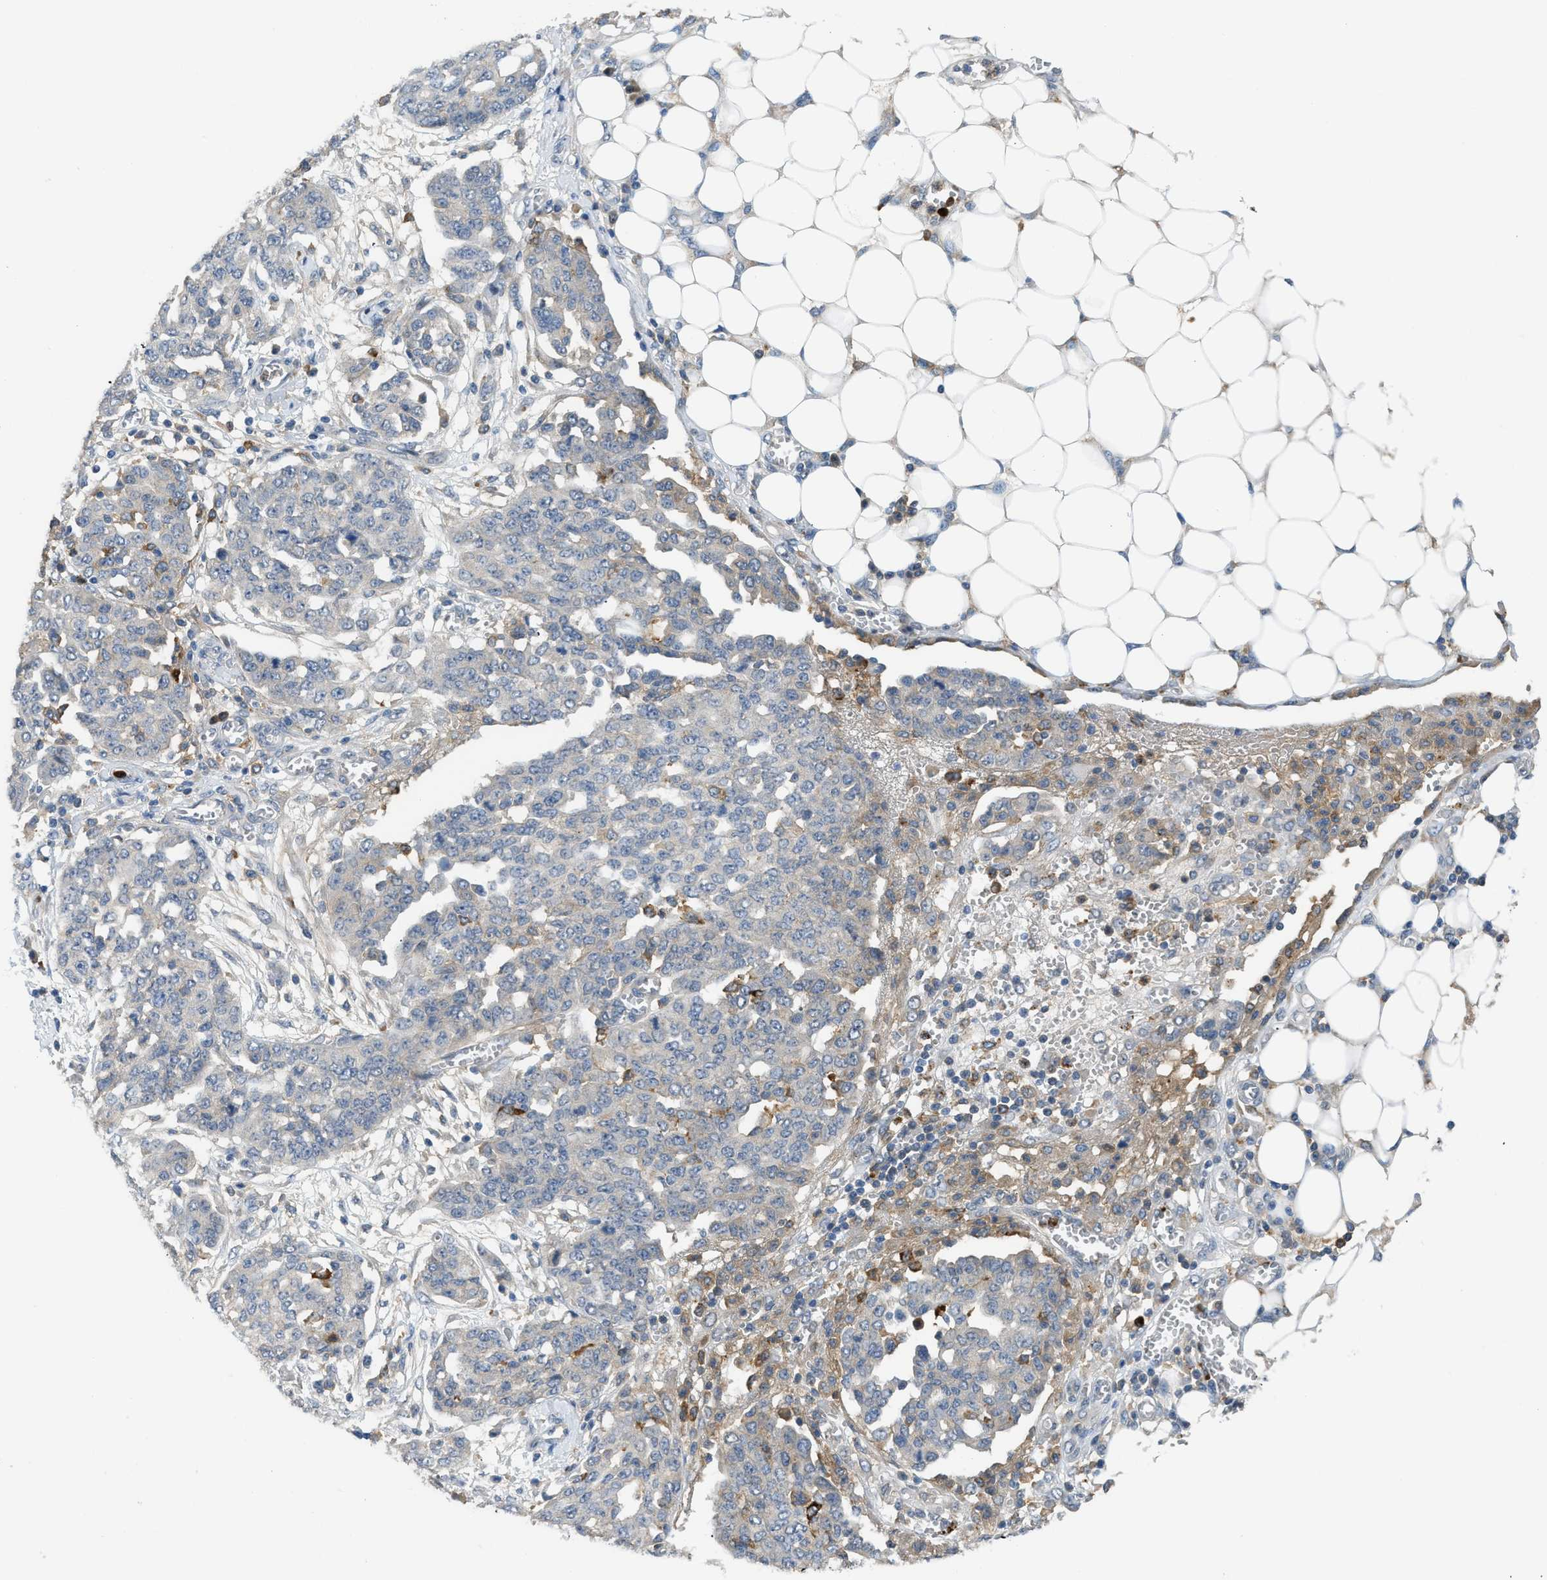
{"staining": {"intensity": "negative", "quantity": "none", "location": "none"}, "tissue": "ovarian cancer", "cell_type": "Tumor cells", "image_type": "cancer", "snomed": [{"axis": "morphology", "description": "Cystadenocarcinoma, serous, NOS"}, {"axis": "topography", "description": "Soft tissue"}, {"axis": "topography", "description": "Ovary"}], "caption": "A photomicrograph of human serous cystadenocarcinoma (ovarian) is negative for staining in tumor cells.", "gene": "RHBDF2", "patient": {"sex": "female", "age": 57}}